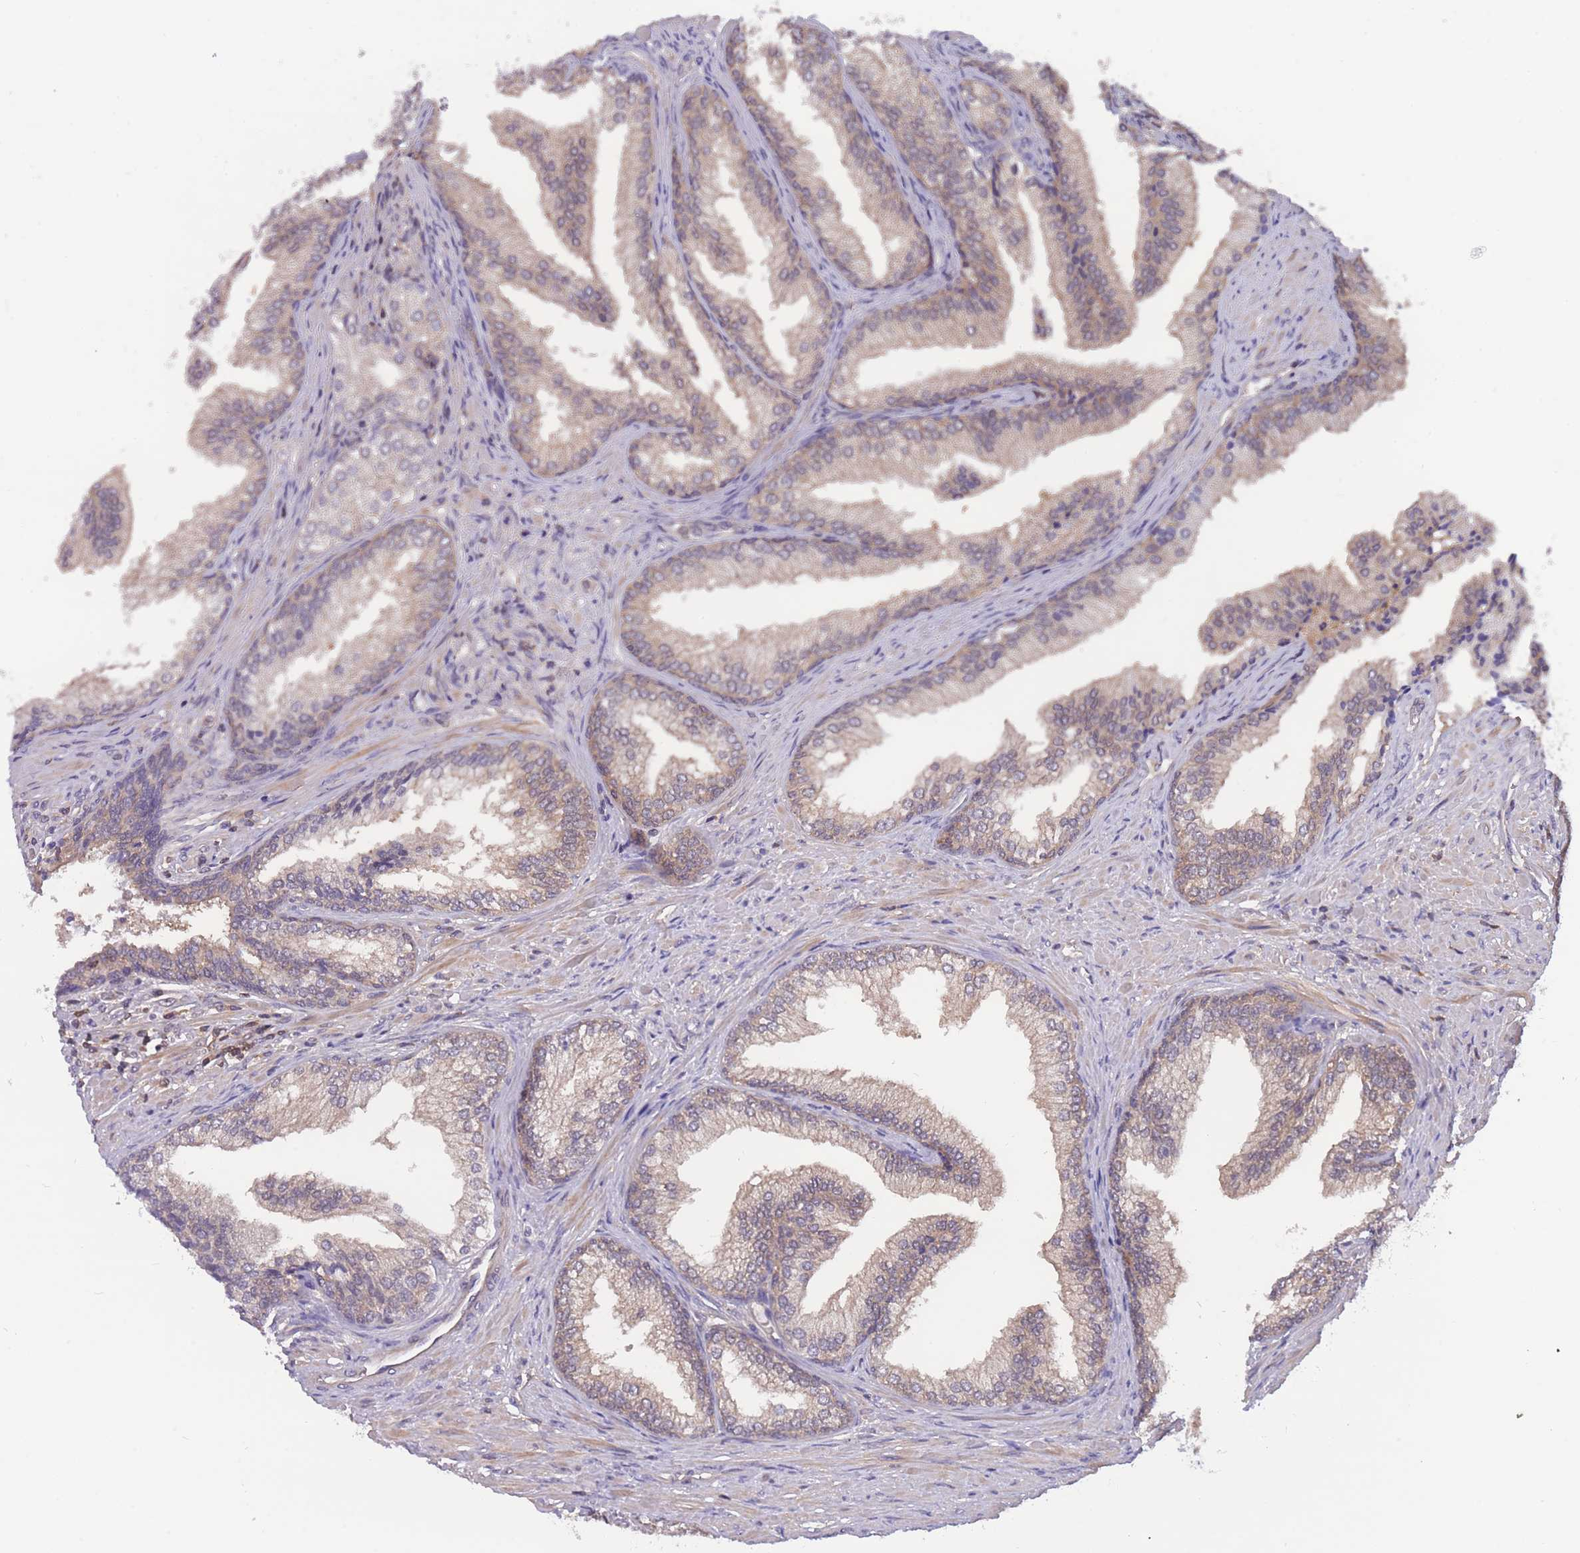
{"staining": {"intensity": "weak", "quantity": "25%-75%", "location": "cytoplasmic/membranous"}, "tissue": "prostate", "cell_type": "Glandular cells", "image_type": "normal", "snomed": [{"axis": "morphology", "description": "Normal tissue, NOS"}, {"axis": "topography", "description": "Prostate"}], "caption": "Unremarkable prostate displays weak cytoplasmic/membranous expression in about 25%-75% of glandular cells (DAB (3,3'-diaminobenzidine) = brown stain, brightfield microscopy at high magnification)..", "gene": "UBE2NL", "patient": {"sex": "male", "age": 76}}